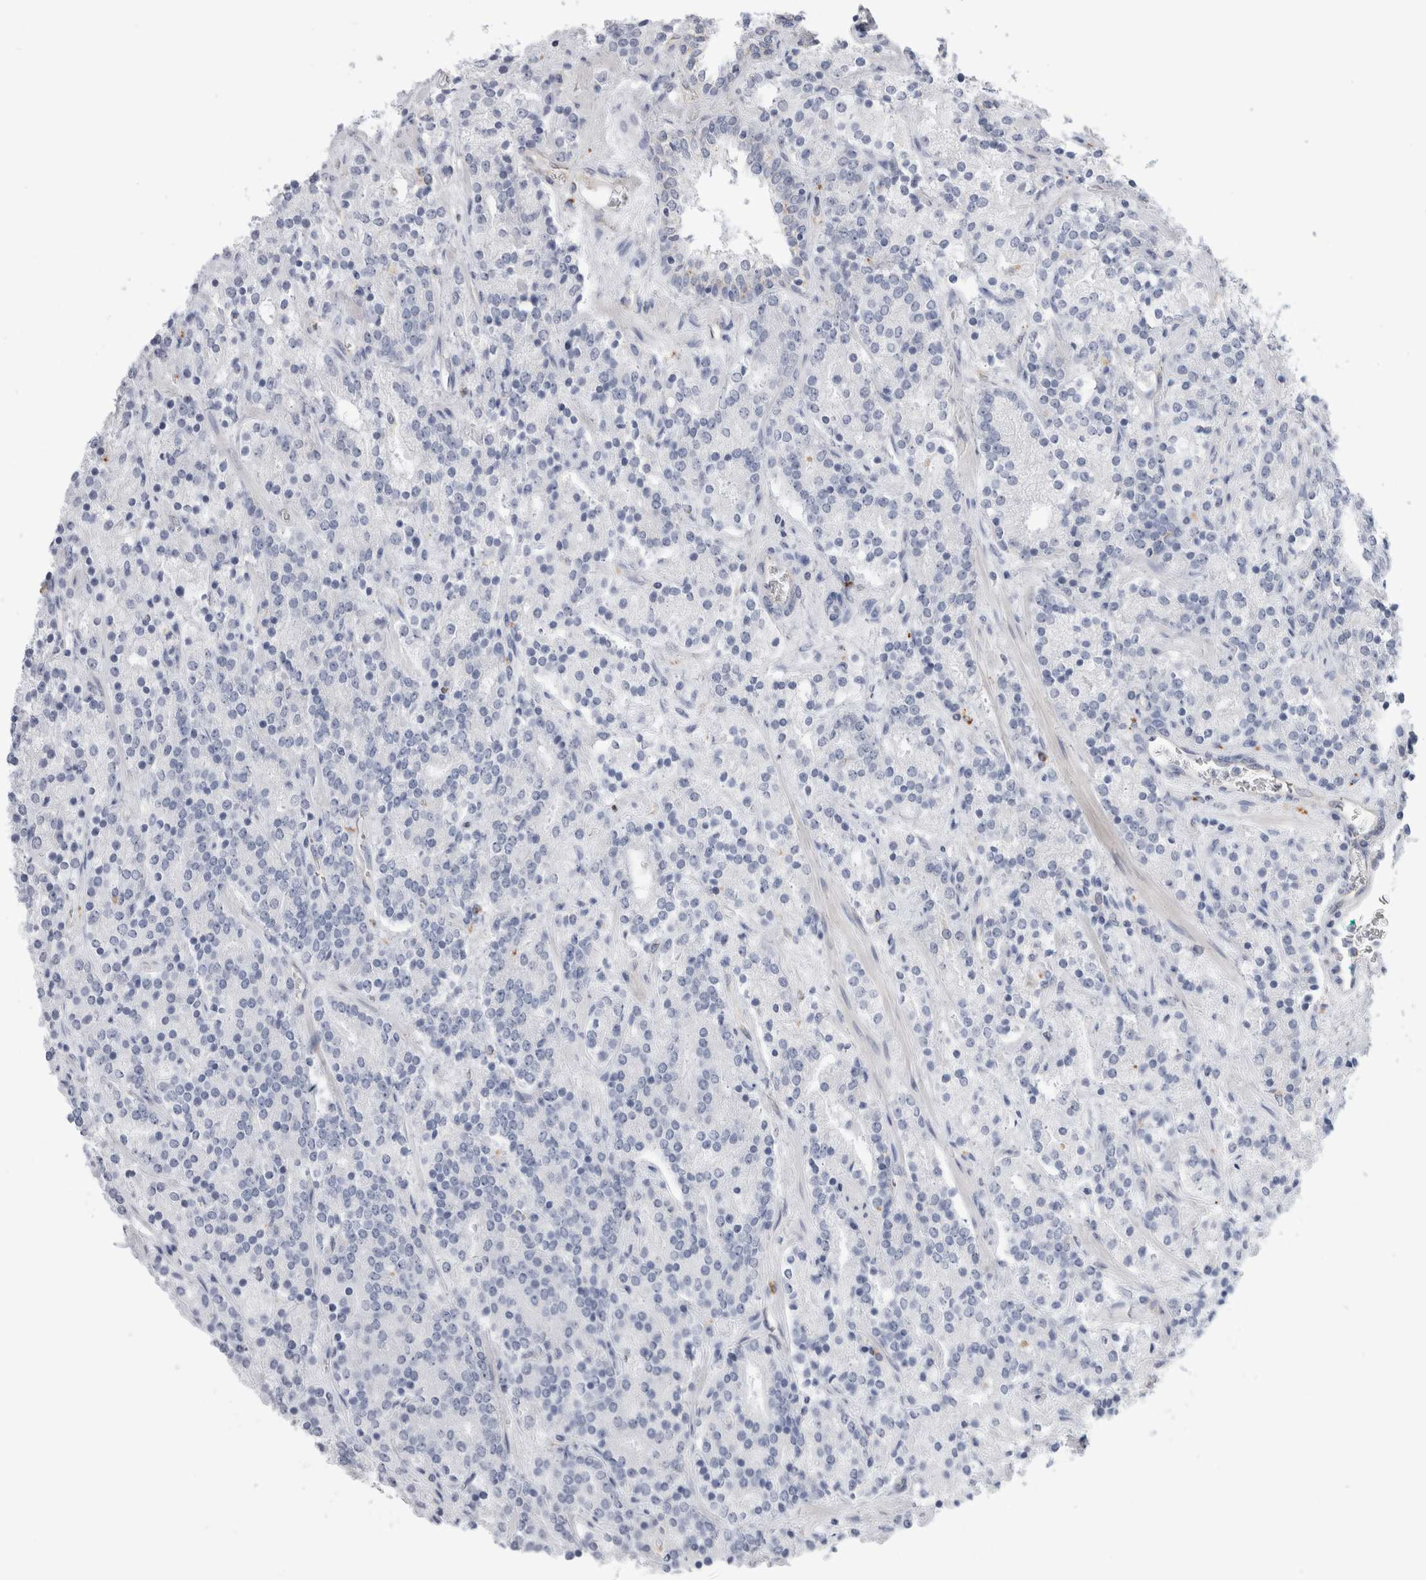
{"staining": {"intensity": "negative", "quantity": "none", "location": "none"}, "tissue": "prostate cancer", "cell_type": "Tumor cells", "image_type": "cancer", "snomed": [{"axis": "morphology", "description": "Adenocarcinoma, High grade"}, {"axis": "topography", "description": "Prostate"}], "caption": "Prostate high-grade adenocarcinoma was stained to show a protein in brown. There is no significant staining in tumor cells.", "gene": "ANKMY1", "patient": {"sex": "male", "age": 71}}